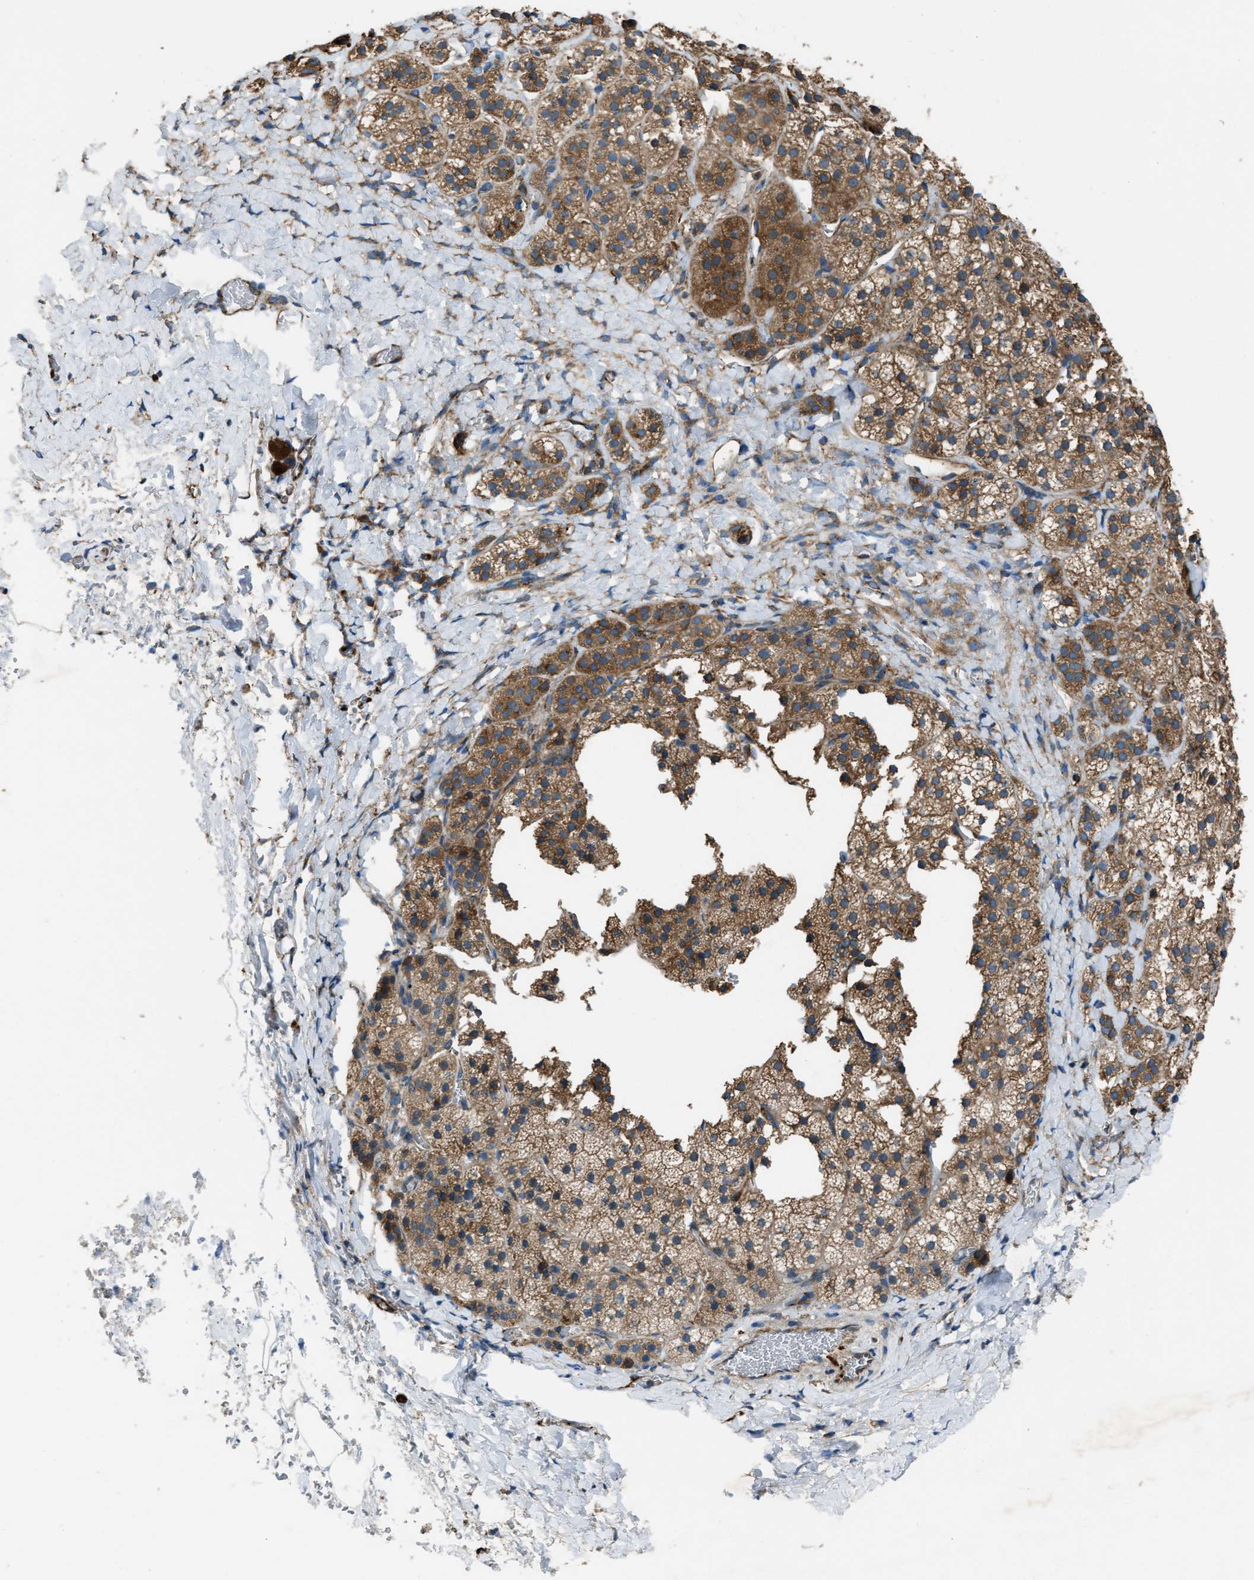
{"staining": {"intensity": "moderate", "quantity": ">75%", "location": "cytoplasmic/membranous"}, "tissue": "adrenal gland", "cell_type": "Glandular cells", "image_type": "normal", "snomed": [{"axis": "morphology", "description": "Normal tissue, NOS"}, {"axis": "topography", "description": "Adrenal gland"}], "caption": "Adrenal gland stained for a protein reveals moderate cytoplasmic/membranous positivity in glandular cells. Nuclei are stained in blue.", "gene": "TRPC1", "patient": {"sex": "female", "age": 44}}